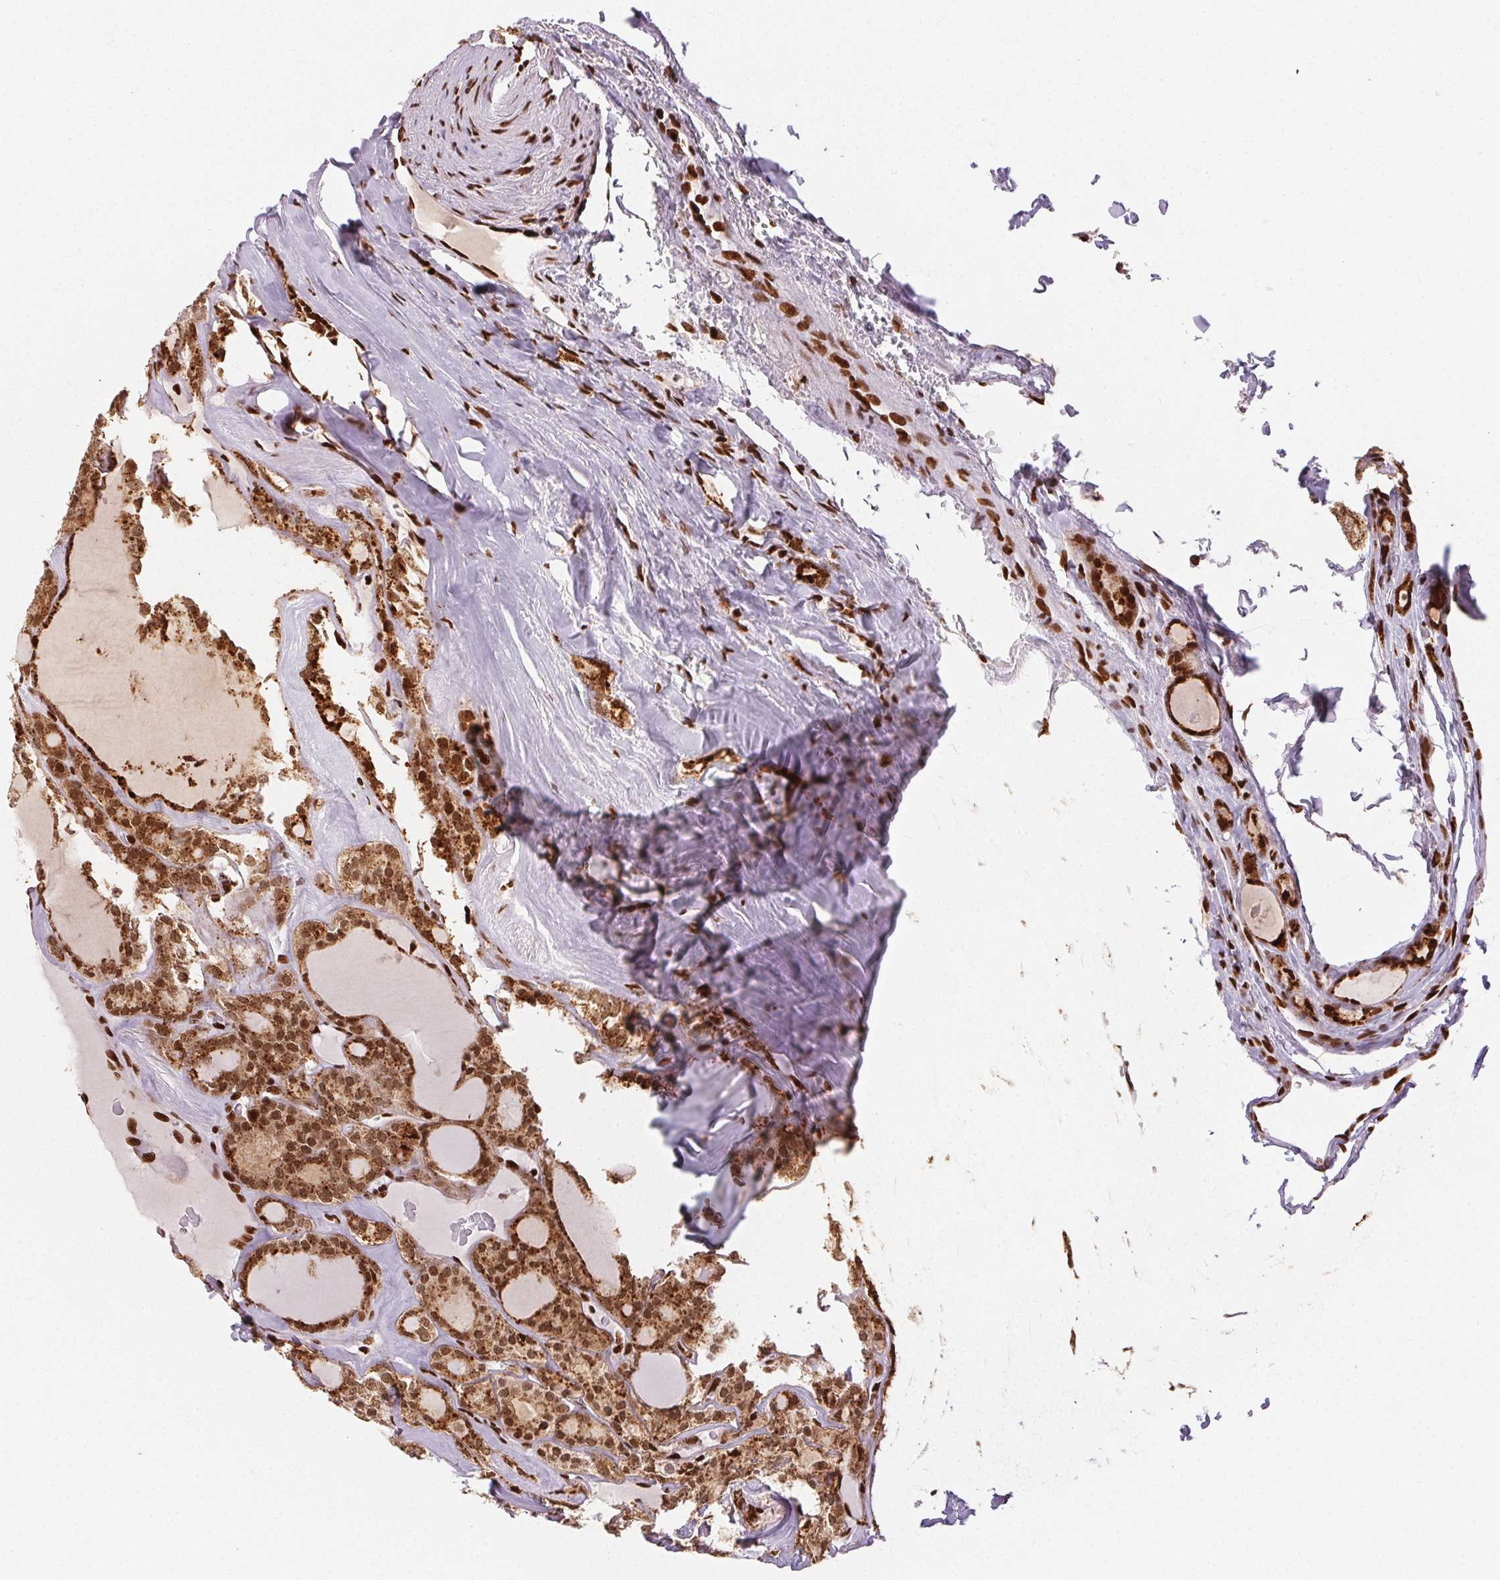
{"staining": {"intensity": "moderate", "quantity": ">75%", "location": "cytoplasmic/membranous,nuclear"}, "tissue": "thyroid cancer", "cell_type": "Tumor cells", "image_type": "cancer", "snomed": [{"axis": "morphology", "description": "Follicular adenoma carcinoma, NOS"}, {"axis": "topography", "description": "Thyroid gland"}], "caption": "Brown immunohistochemical staining in human thyroid cancer (follicular adenoma carcinoma) displays moderate cytoplasmic/membranous and nuclear positivity in about >75% of tumor cells. The protein of interest is shown in brown color, while the nuclei are stained blue.", "gene": "ZNF80", "patient": {"sex": "male", "age": 74}}